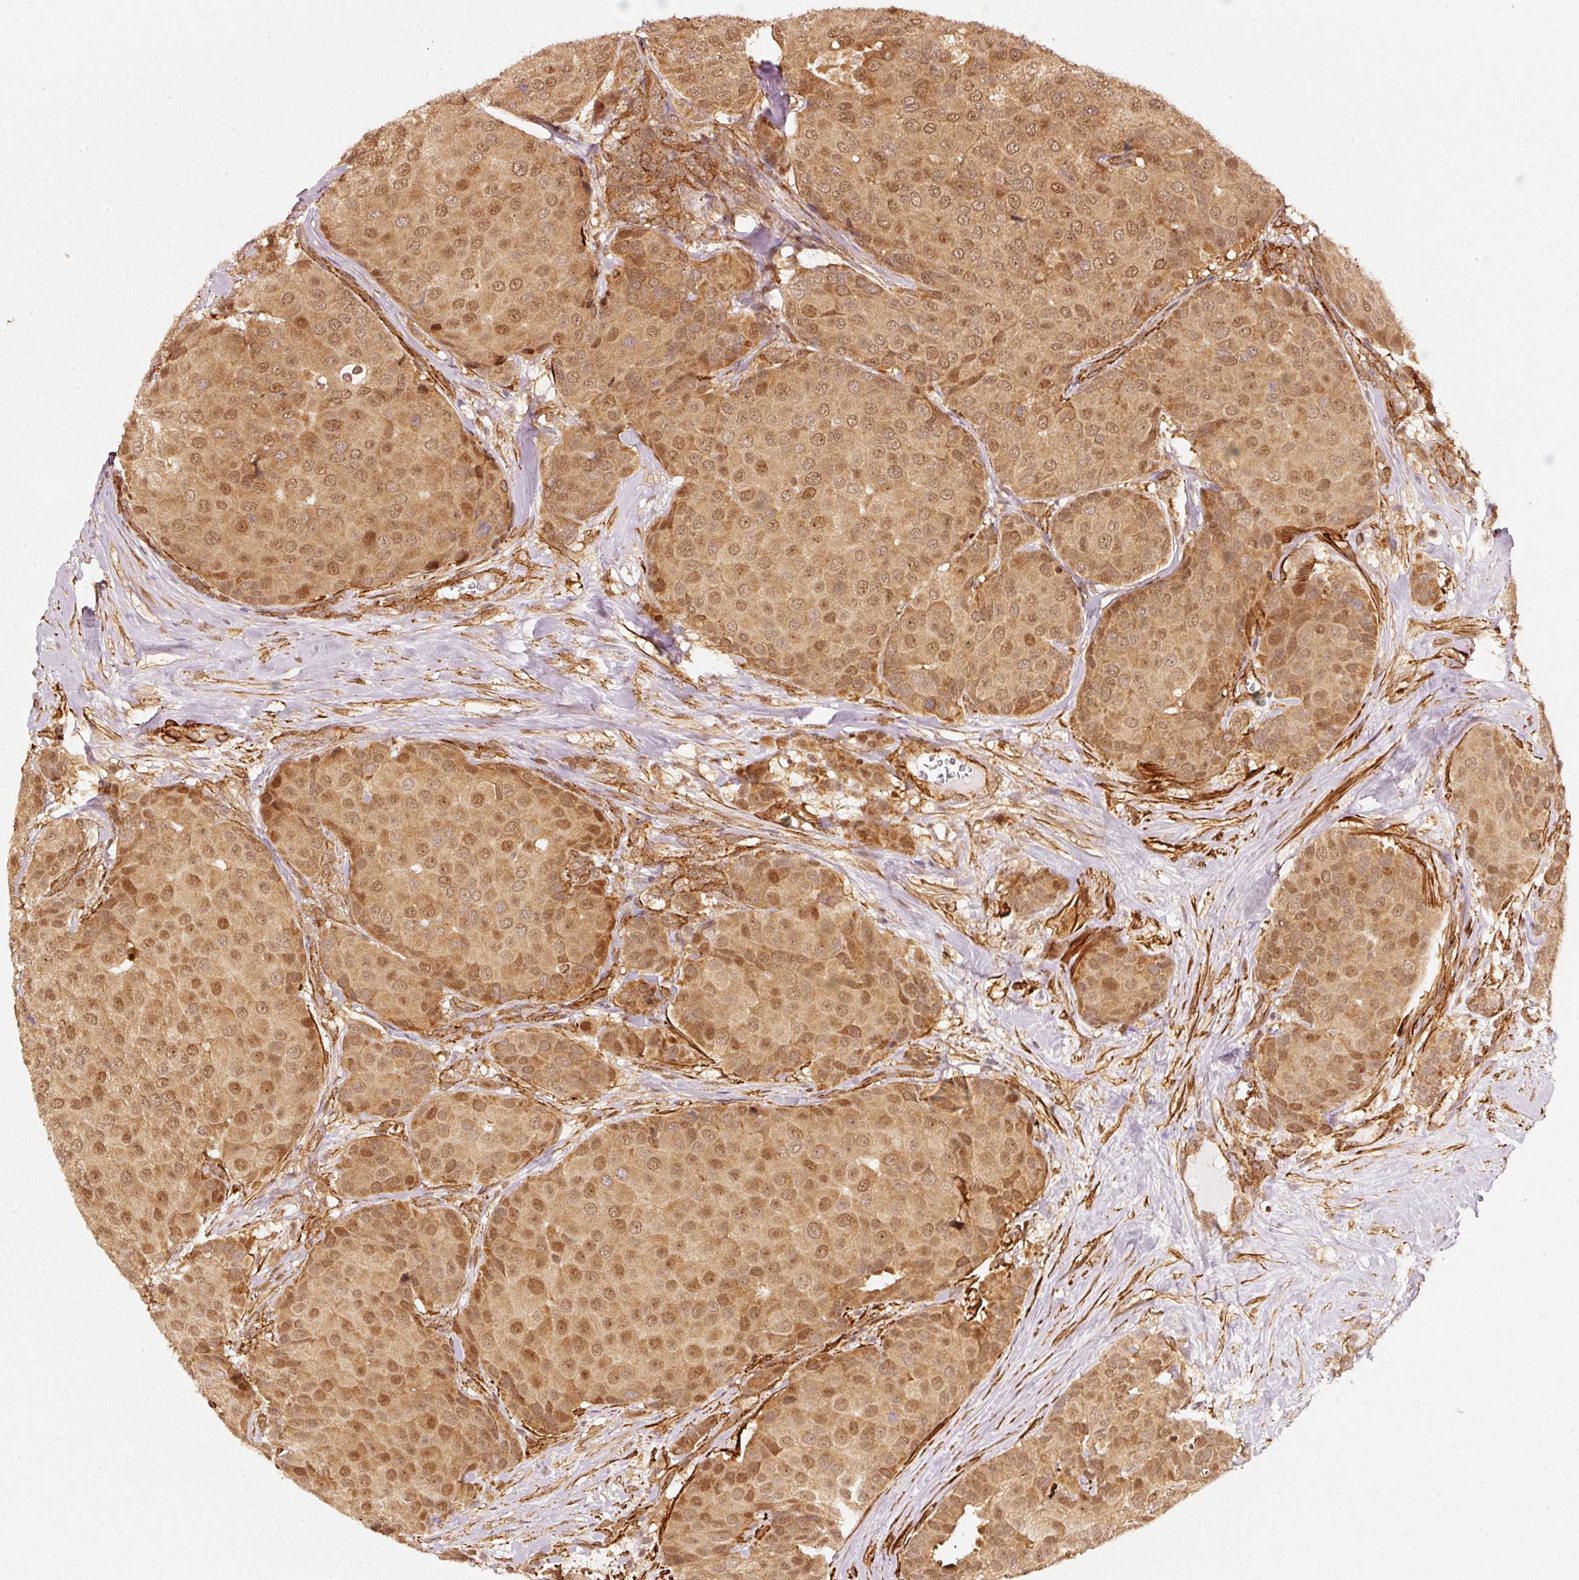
{"staining": {"intensity": "moderate", "quantity": ">75%", "location": "cytoplasmic/membranous,nuclear"}, "tissue": "breast cancer", "cell_type": "Tumor cells", "image_type": "cancer", "snomed": [{"axis": "morphology", "description": "Duct carcinoma"}, {"axis": "topography", "description": "Breast"}], "caption": "Immunohistochemistry (IHC) (DAB) staining of human breast invasive ductal carcinoma displays moderate cytoplasmic/membranous and nuclear protein staining in about >75% of tumor cells.", "gene": "PSMD1", "patient": {"sex": "female", "age": 70}}